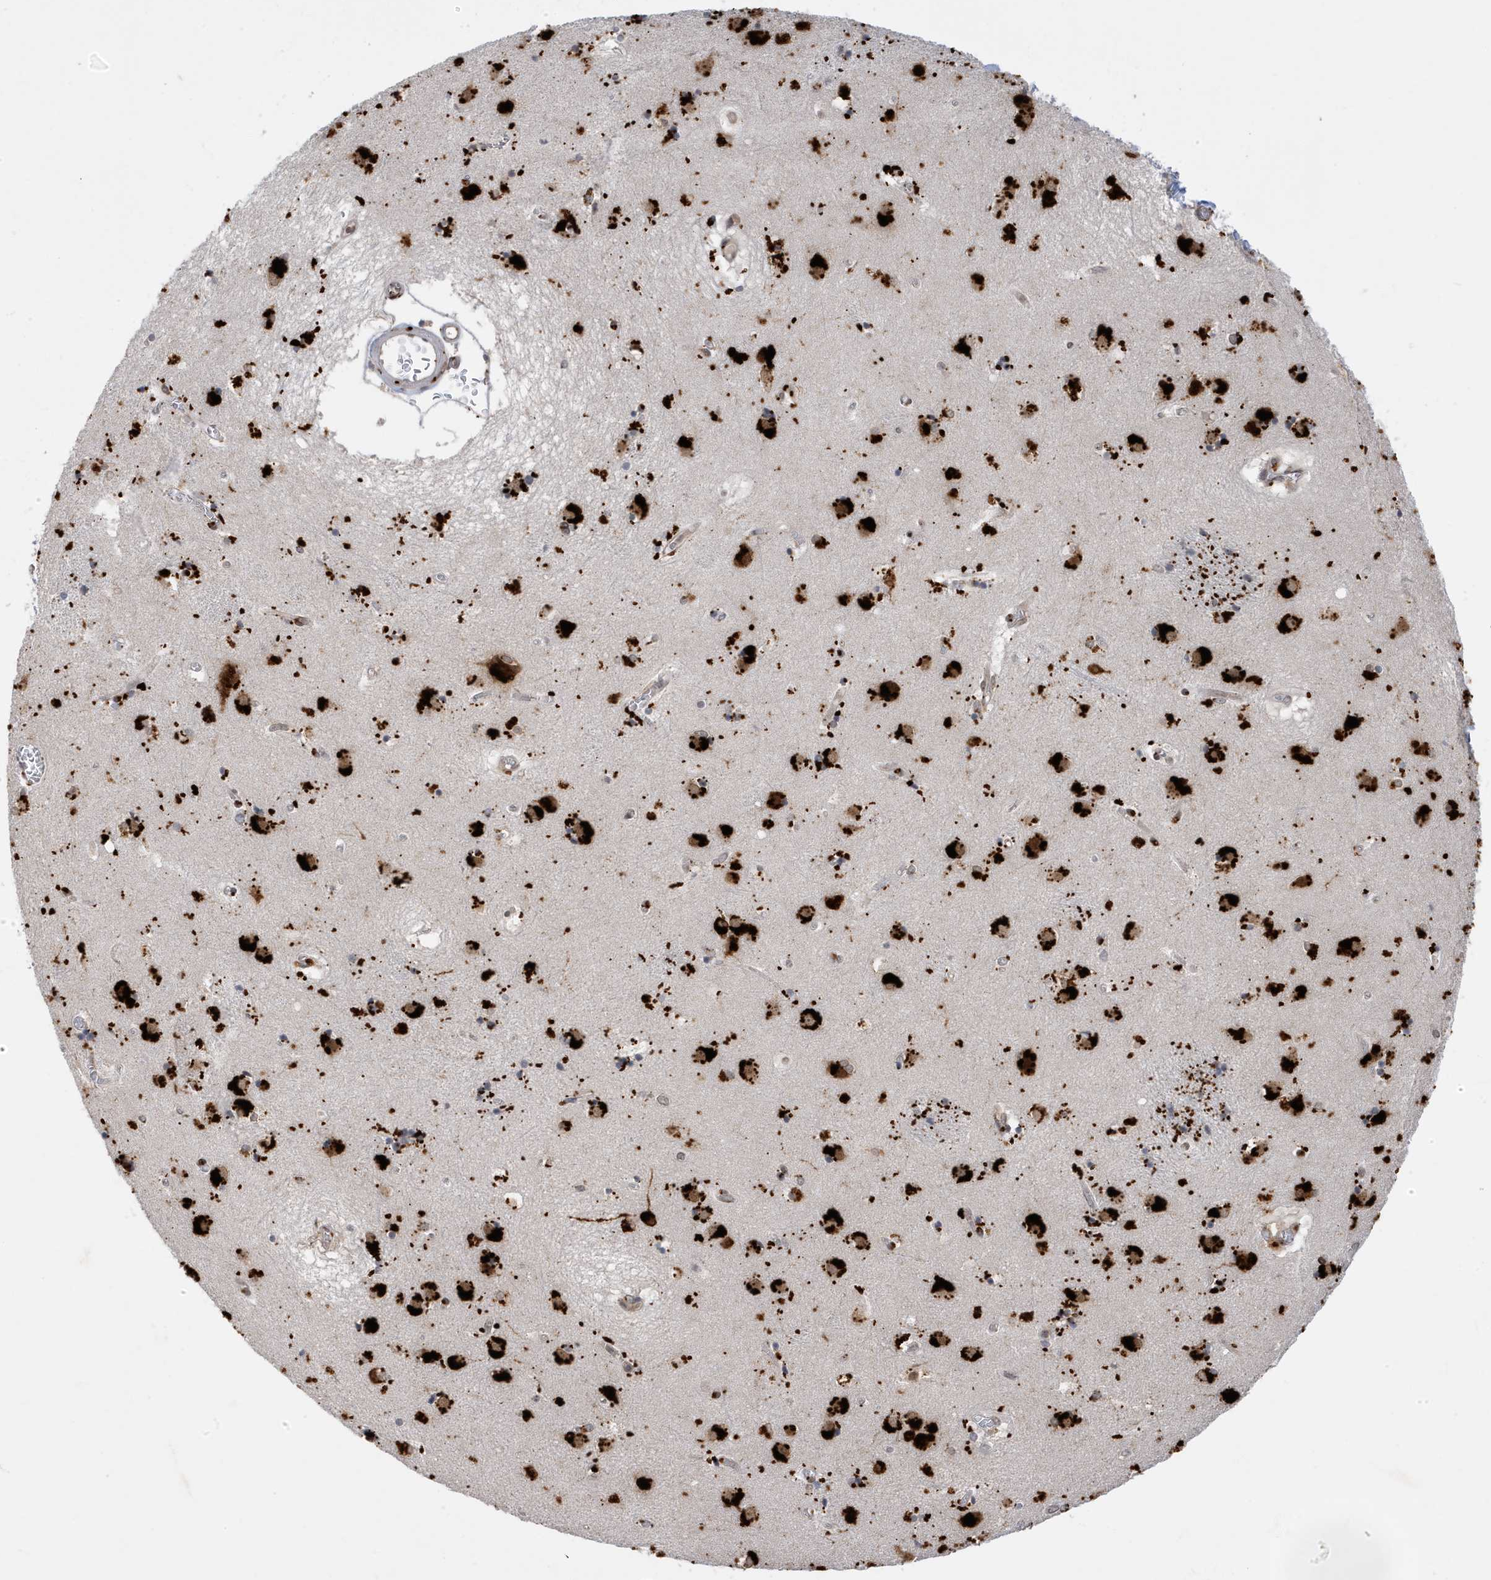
{"staining": {"intensity": "moderate", "quantity": "<25%", "location": "cytoplasmic/membranous"}, "tissue": "caudate", "cell_type": "Glial cells", "image_type": "normal", "snomed": [{"axis": "morphology", "description": "Normal tissue, NOS"}, {"axis": "topography", "description": "Lateral ventricle wall"}], "caption": "Caudate stained with IHC demonstrates moderate cytoplasmic/membranous staining in about <25% of glial cells. (Stains: DAB in brown, nuclei in blue, Microscopy: brightfield microscopy at high magnification).", "gene": "ZNF507", "patient": {"sex": "male", "age": 70}}